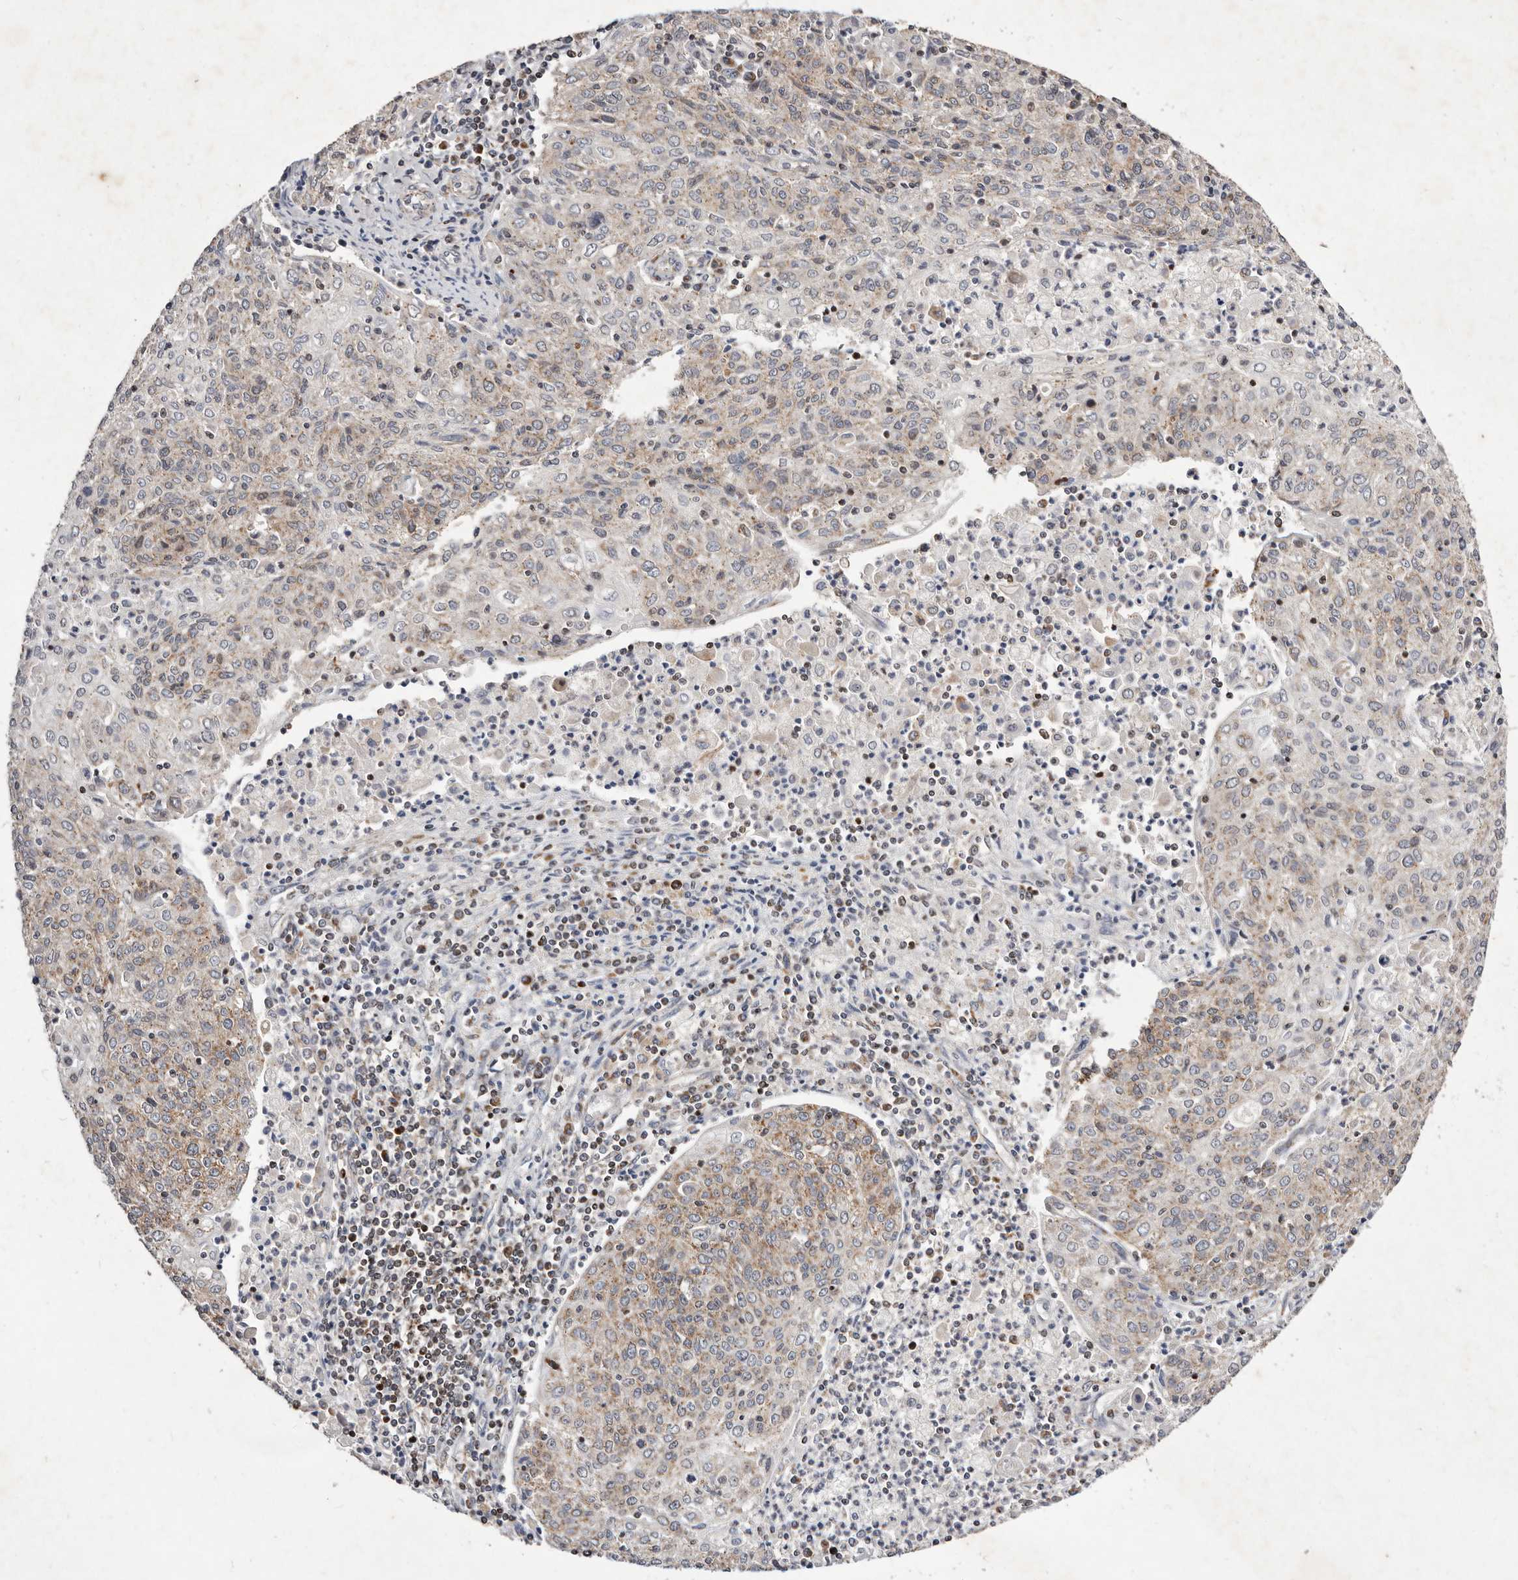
{"staining": {"intensity": "moderate", "quantity": "25%-75%", "location": "cytoplasmic/membranous"}, "tissue": "cervical cancer", "cell_type": "Tumor cells", "image_type": "cancer", "snomed": [{"axis": "morphology", "description": "Squamous cell carcinoma, NOS"}, {"axis": "topography", "description": "Cervix"}], "caption": "Human squamous cell carcinoma (cervical) stained with a brown dye reveals moderate cytoplasmic/membranous positive positivity in about 25%-75% of tumor cells.", "gene": "TIMM17B", "patient": {"sex": "female", "age": 48}}